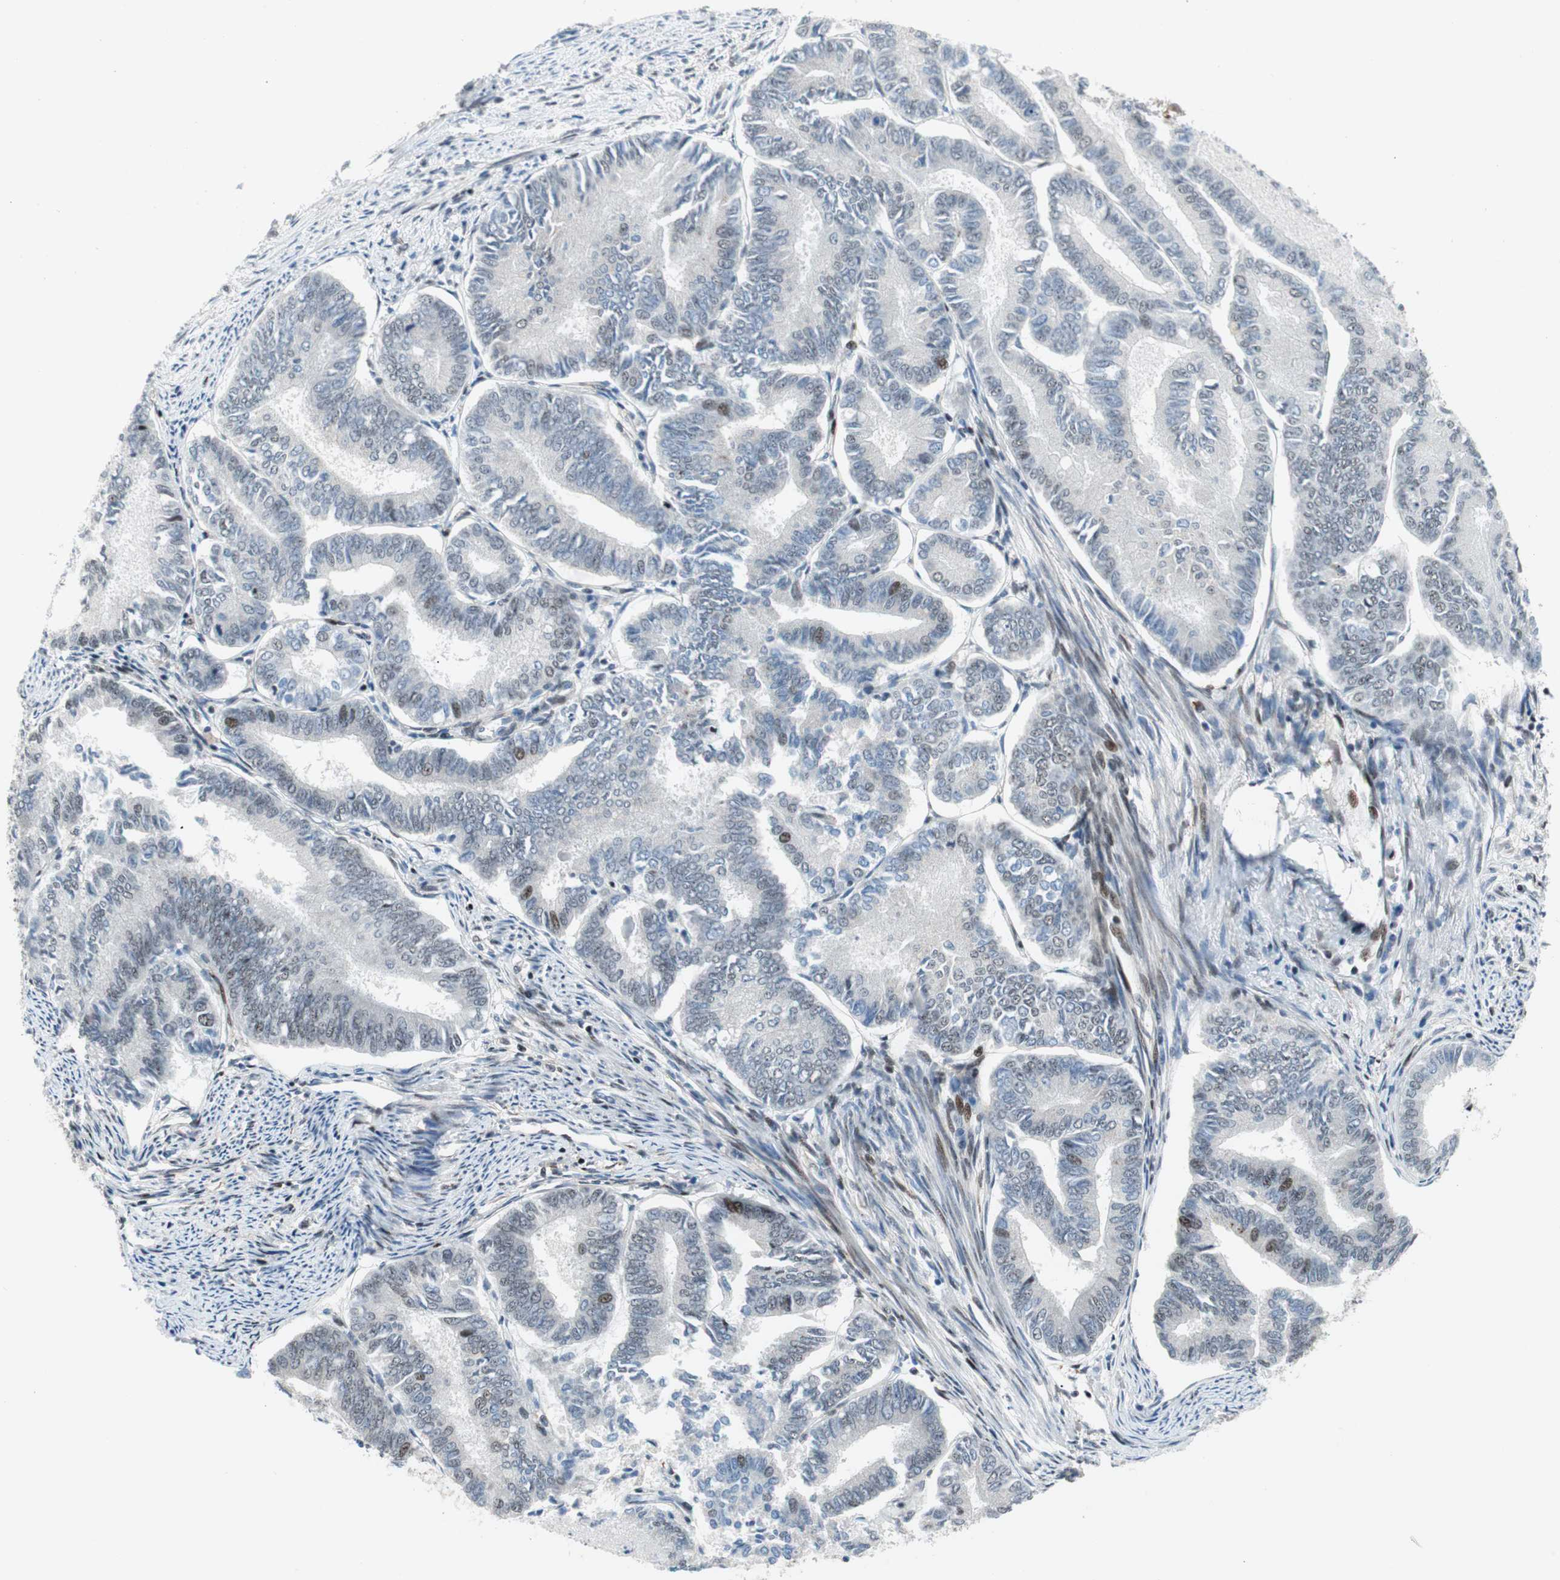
{"staining": {"intensity": "moderate", "quantity": "<25%", "location": "nuclear"}, "tissue": "endometrial cancer", "cell_type": "Tumor cells", "image_type": "cancer", "snomed": [{"axis": "morphology", "description": "Adenocarcinoma, NOS"}, {"axis": "topography", "description": "Endometrium"}], "caption": "Moderate nuclear expression for a protein is seen in approximately <25% of tumor cells of endometrial cancer using IHC.", "gene": "FBXO44", "patient": {"sex": "female", "age": 86}}